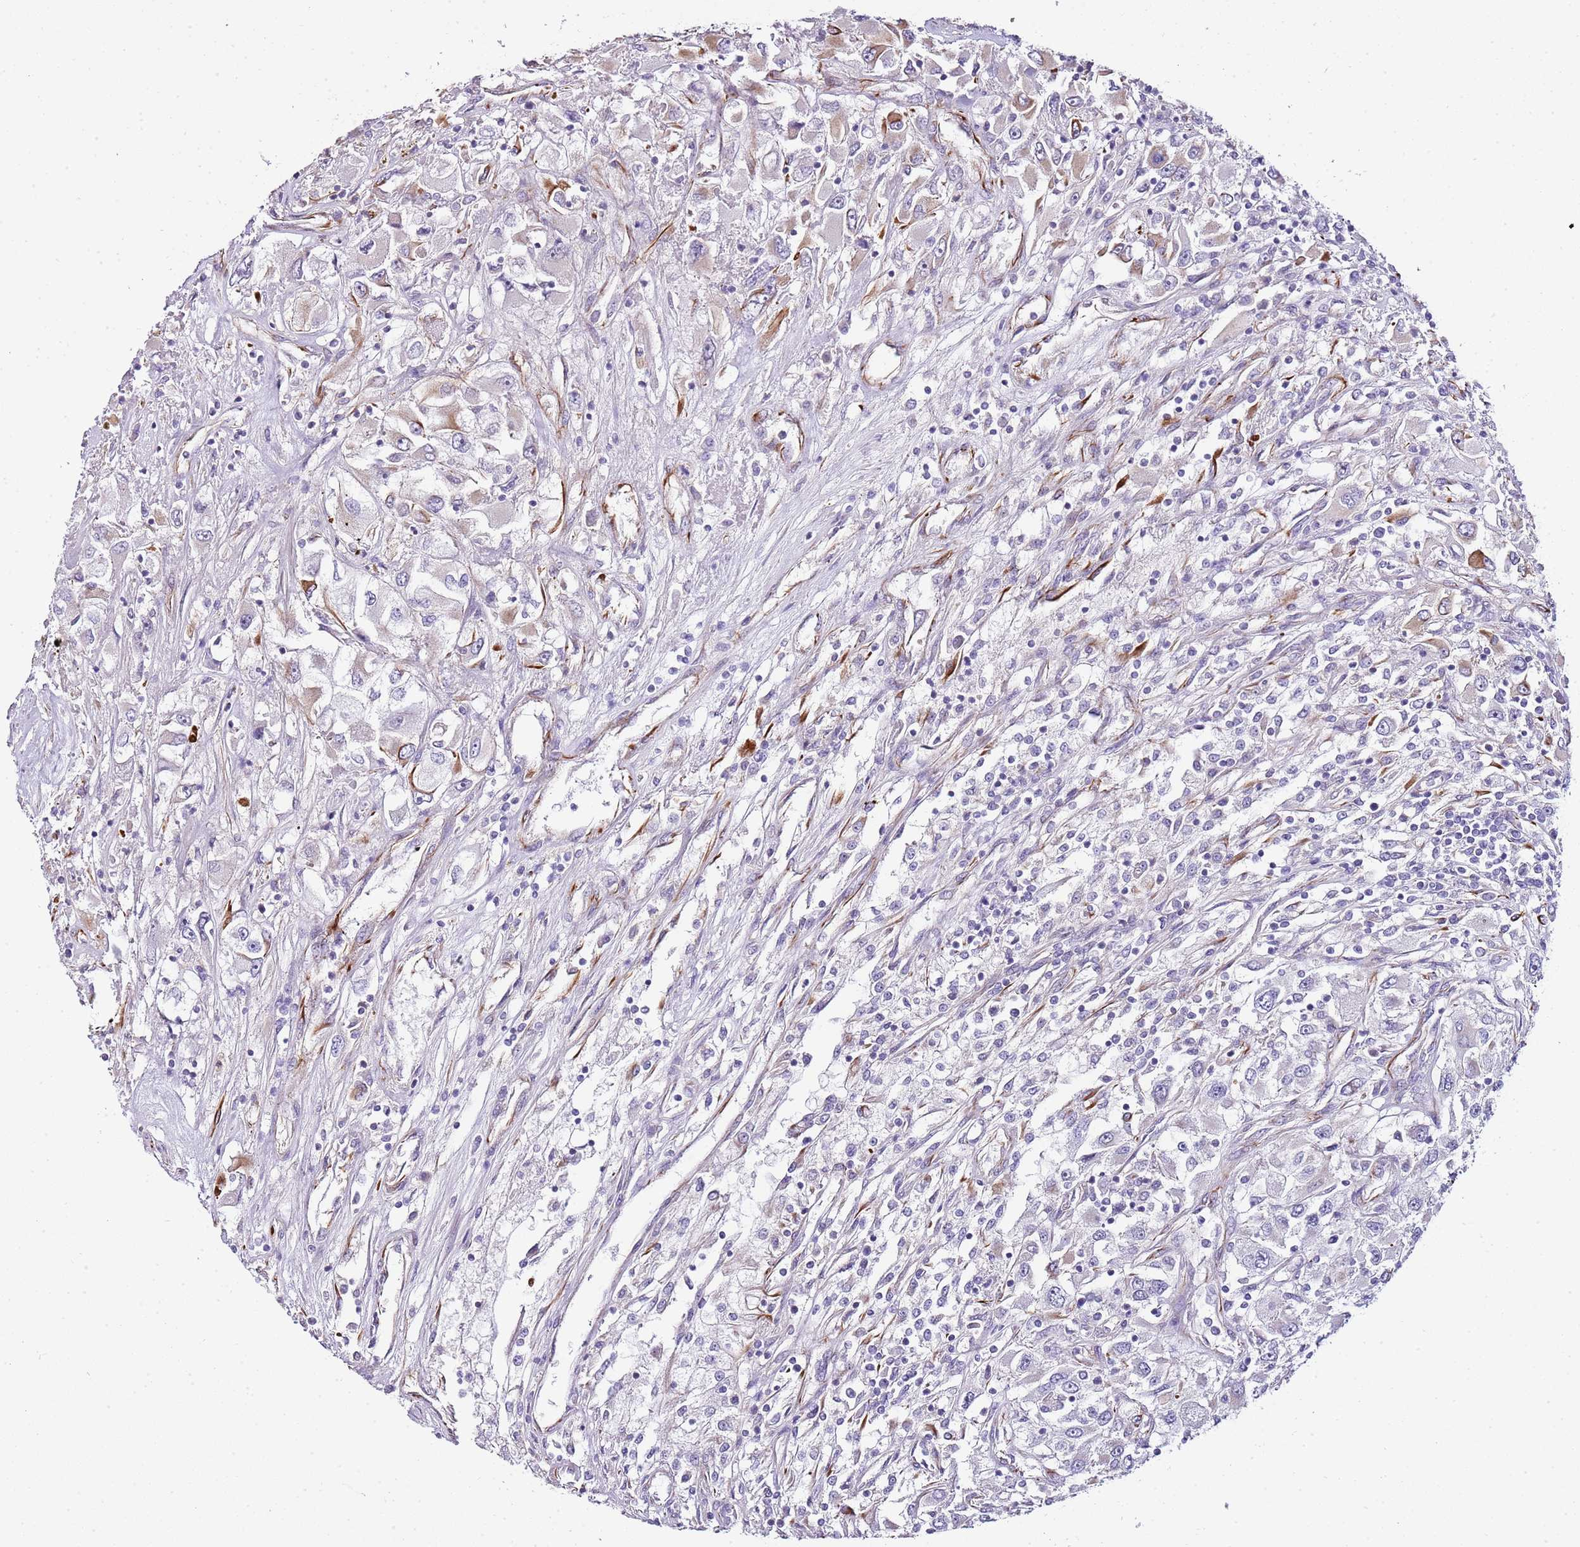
{"staining": {"intensity": "negative", "quantity": "none", "location": "none"}, "tissue": "renal cancer", "cell_type": "Tumor cells", "image_type": "cancer", "snomed": [{"axis": "morphology", "description": "Adenocarcinoma, NOS"}, {"axis": "topography", "description": "Kidney"}], "caption": "Photomicrograph shows no protein expression in tumor cells of renal cancer tissue. The staining was performed using DAB to visualize the protein expression in brown, while the nuclei were stained in blue with hematoxylin (Magnification: 20x).", "gene": "ZNF786", "patient": {"sex": "female", "age": 52}}